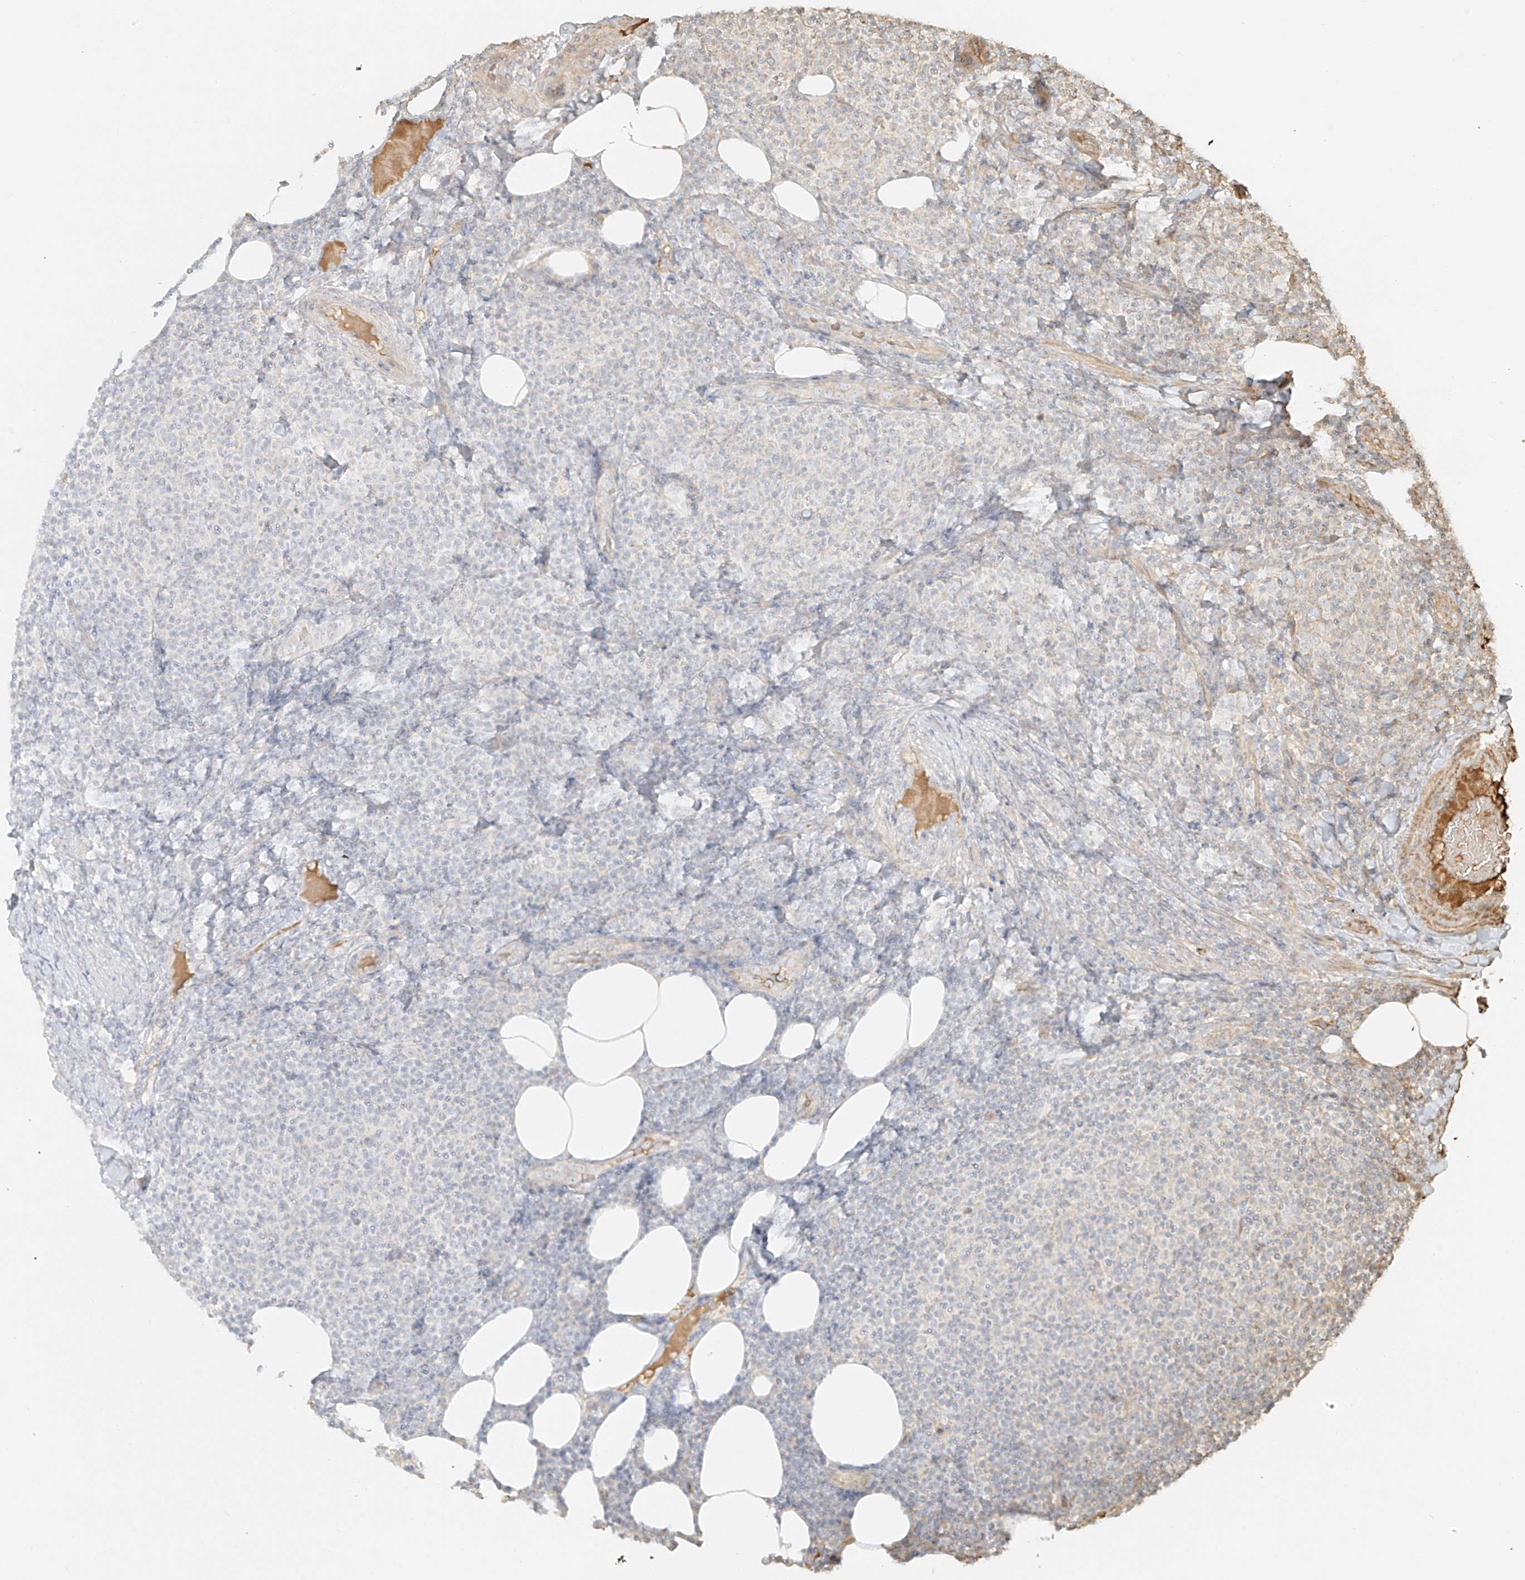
{"staining": {"intensity": "negative", "quantity": "none", "location": "none"}, "tissue": "lymphoma", "cell_type": "Tumor cells", "image_type": "cancer", "snomed": [{"axis": "morphology", "description": "Malignant lymphoma, non-Hodgkin's type, Low grade"}, {"axis": "topography", "description": "Lymph node"}], "caption": "Immunohistochemical staining of malignant lymphoma, non-Hodgkin's type (low-grade) exhibits no significant positivity in tumor cells.", "gene": "UPK1B", "patient": {"sex": "male", "age": 66}}